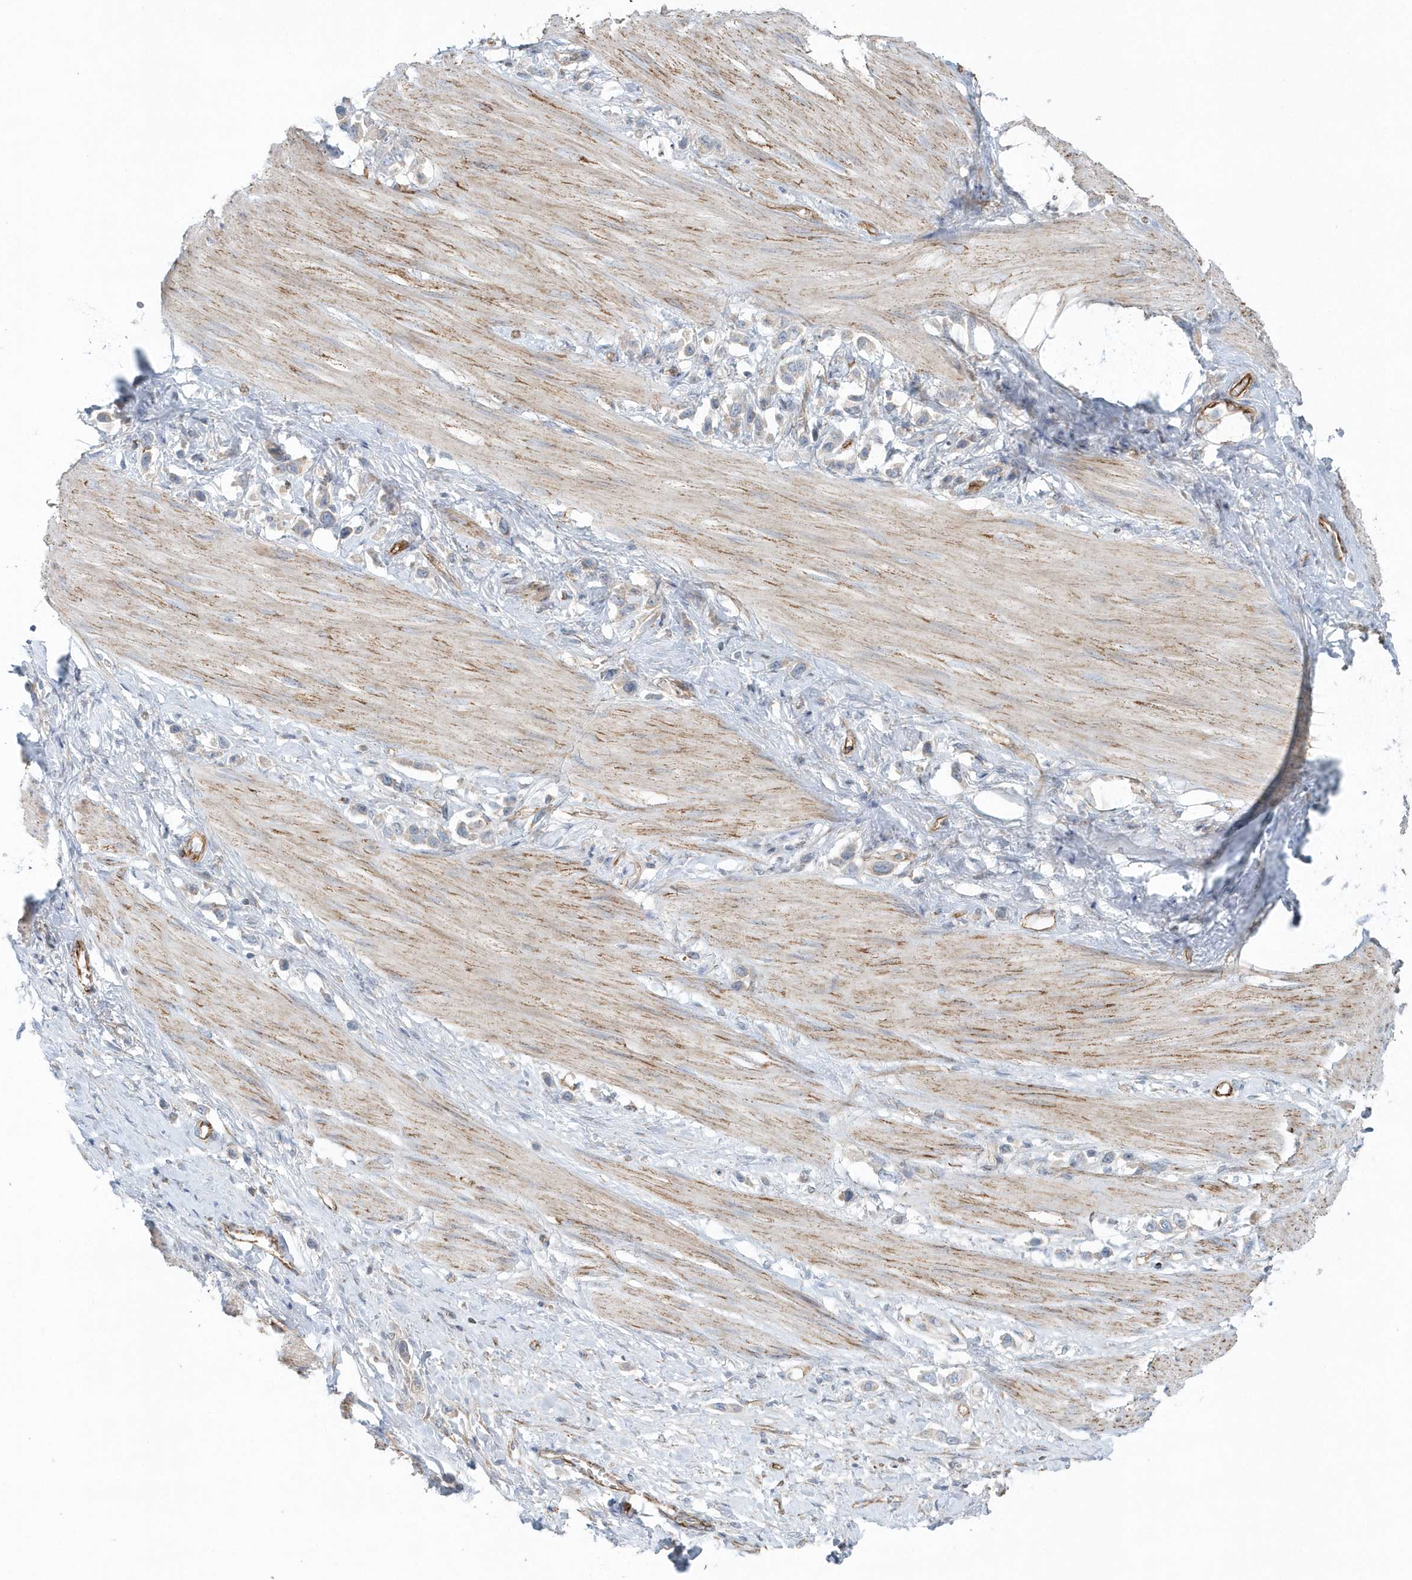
{"staining": {"intensity": "weak", "quantity": "25%-75%", "location": "cytoplasmic/membranous"}, "tissue": "stomach cancer", "cell_type": "Tumor cells", "image_type": "cancer", "snomed": [{"axis": "morphology", "description": "Adenocarcinoma, NOS"}, {"axis": "topography", "description": "Stomach"}], "caption": "Human stomach cancer stained for a protein (brown) shows weak cytoplasmic/membranous positive positivity in approximately 25%-75% of tumor cells.", "gene": "GPR152", "patient": {"sex": "female", "age": 65}}